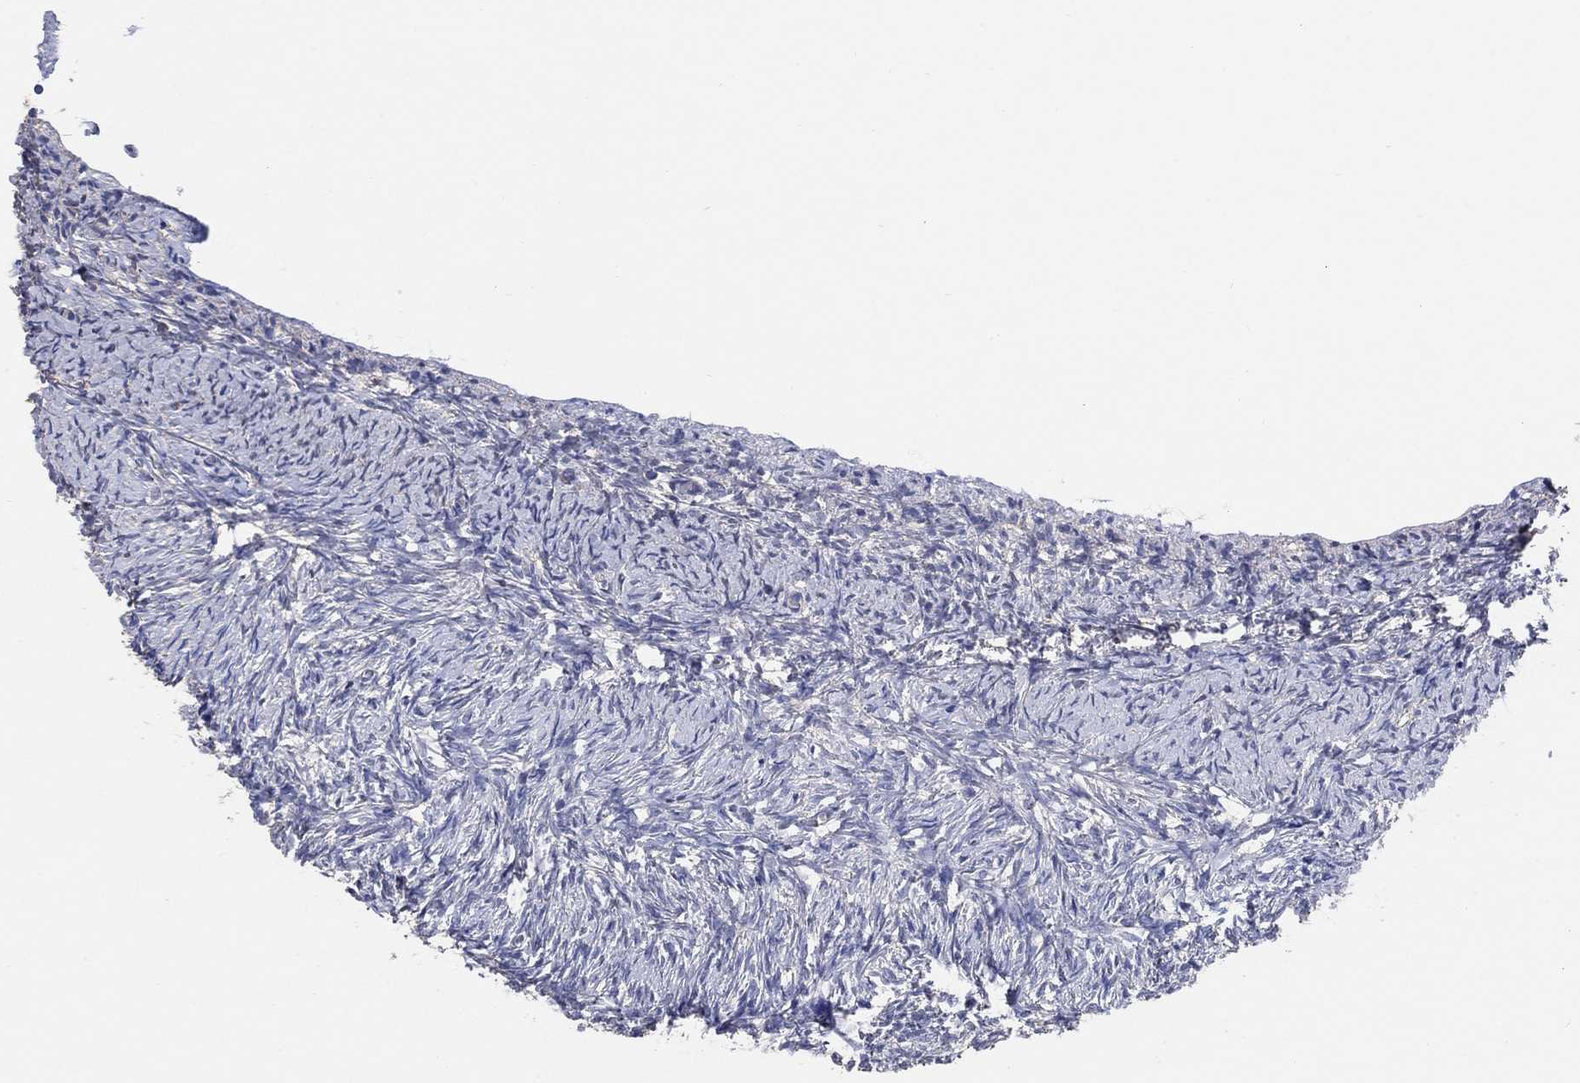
{"staining": {"intensity": "negative", "quantity": "none", "location": "none"}, "tissue": "ovary", "cell_type": "Ovarian stroma cells", "image_type": "normal", "snomed": [{"axis": "morphology", "description": "Normal tissue, NOS"}, {"axis": "topography", "description": "Ovary"}], "caption": "IHC photomicrograph of normal ovary: ovary stained with DAB (3,3'-diaminobenzidine) demonstrates no significant protein expression in ovarian stroma cells.", "gene": "KLK5", "patient": {"sex": "female", "age": 43}}